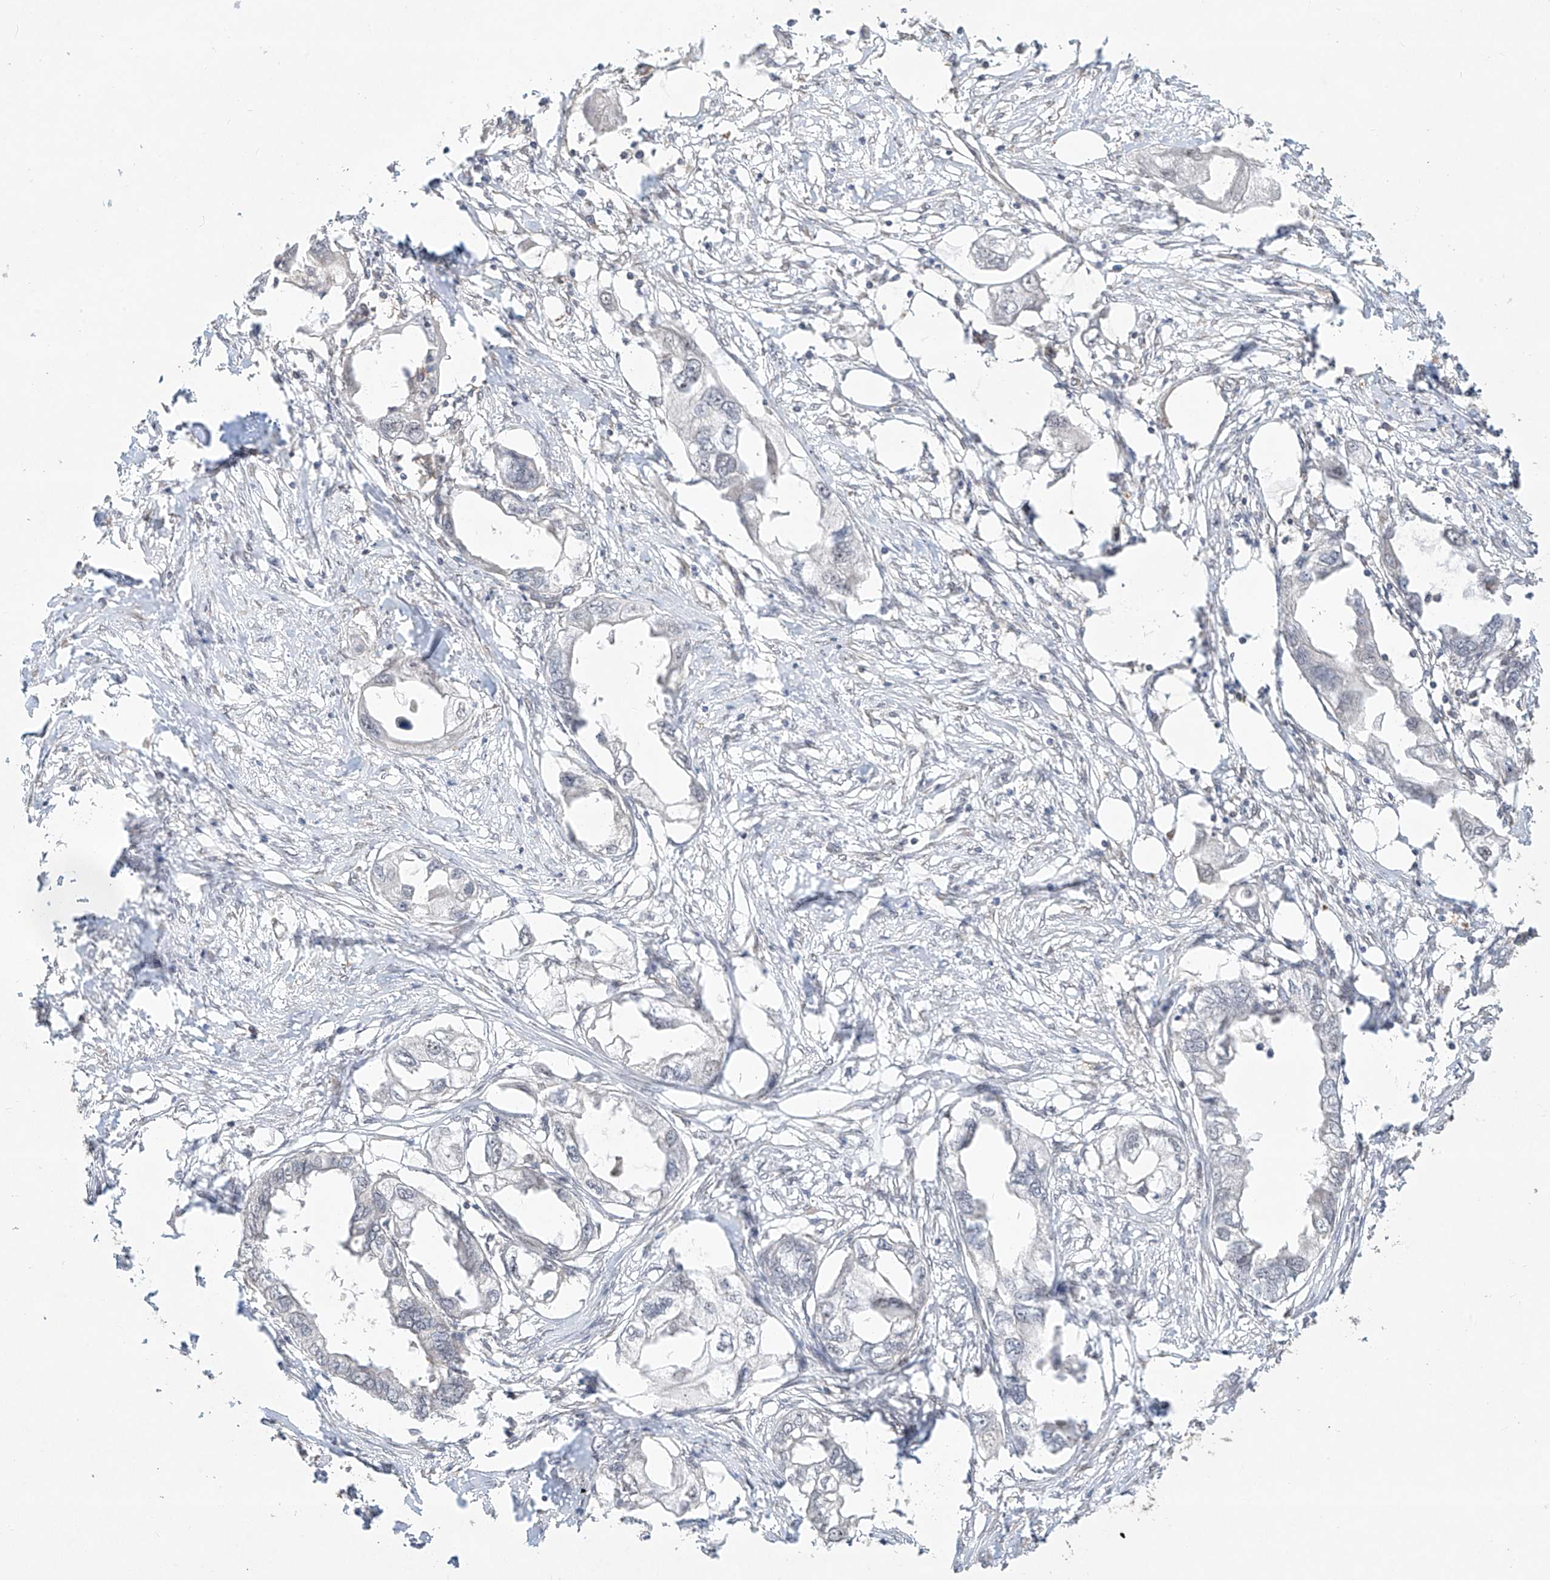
{"staining": {"intensity": "negative", "quantity": "none", "location": "none"}, "tissue": "endometrial cancer", "cell_type": "Tumor cells", "image_type": "cancer", "snomed": [{"axis": "morphology", "description": "Adenocarcinoma, NOS"}, {"axis": "morphology", "description": "Adenocarcinoma, metastatic, NOS"}, {"axis": "topography", "description": "Adipose tissue"}, {"axis": "topography", "description": "Endometrium"}], "caption": "This is a micrograph of IHC staining of metastatic adenocarcinoma (endometrial), which shows no expression in tumor cells.", "gene": "TASP1", "patient": {"sex": "female", "age": 67}}